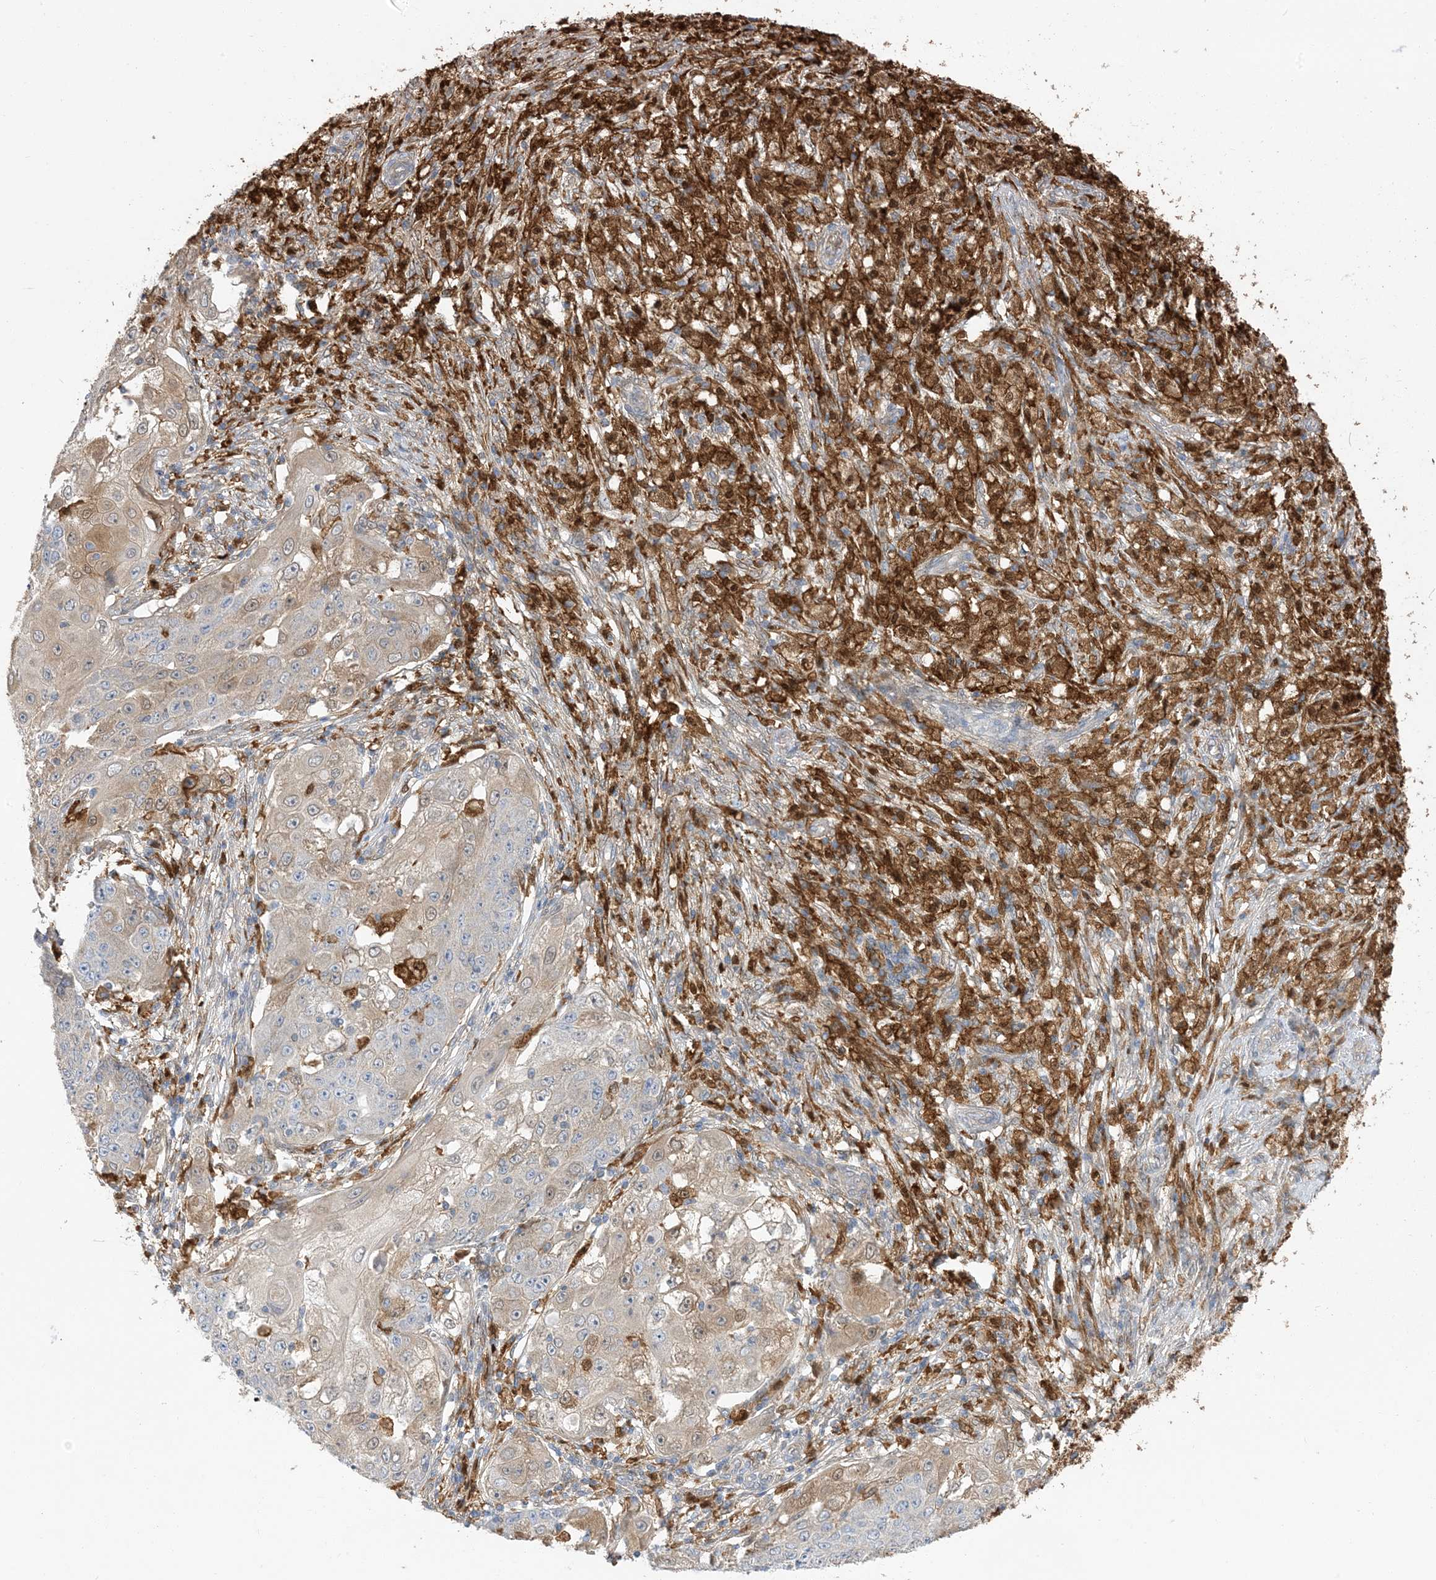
{"staining": {"intensity": "weak", "quantity": "<25%", "location": "cytoplasmic/membranous"}, "tissue": "ovarian cancer", "cell_type": "Tumor cells", "image_type": "cancer", "snomed": [{"axis": "morphology", "description": "Carcinoma, endometroid"}, {"axis": "topography", "description": "Ovary"}], "caption": "This photomicrograph is of ovarian cancer stained with immunohistochemistry to label a protein in brown with the nuclei are counter-stained blue. There is no expression in tumor cells.", "gene": "NAGK", "patient": {"sex": "female", "age": 42}}